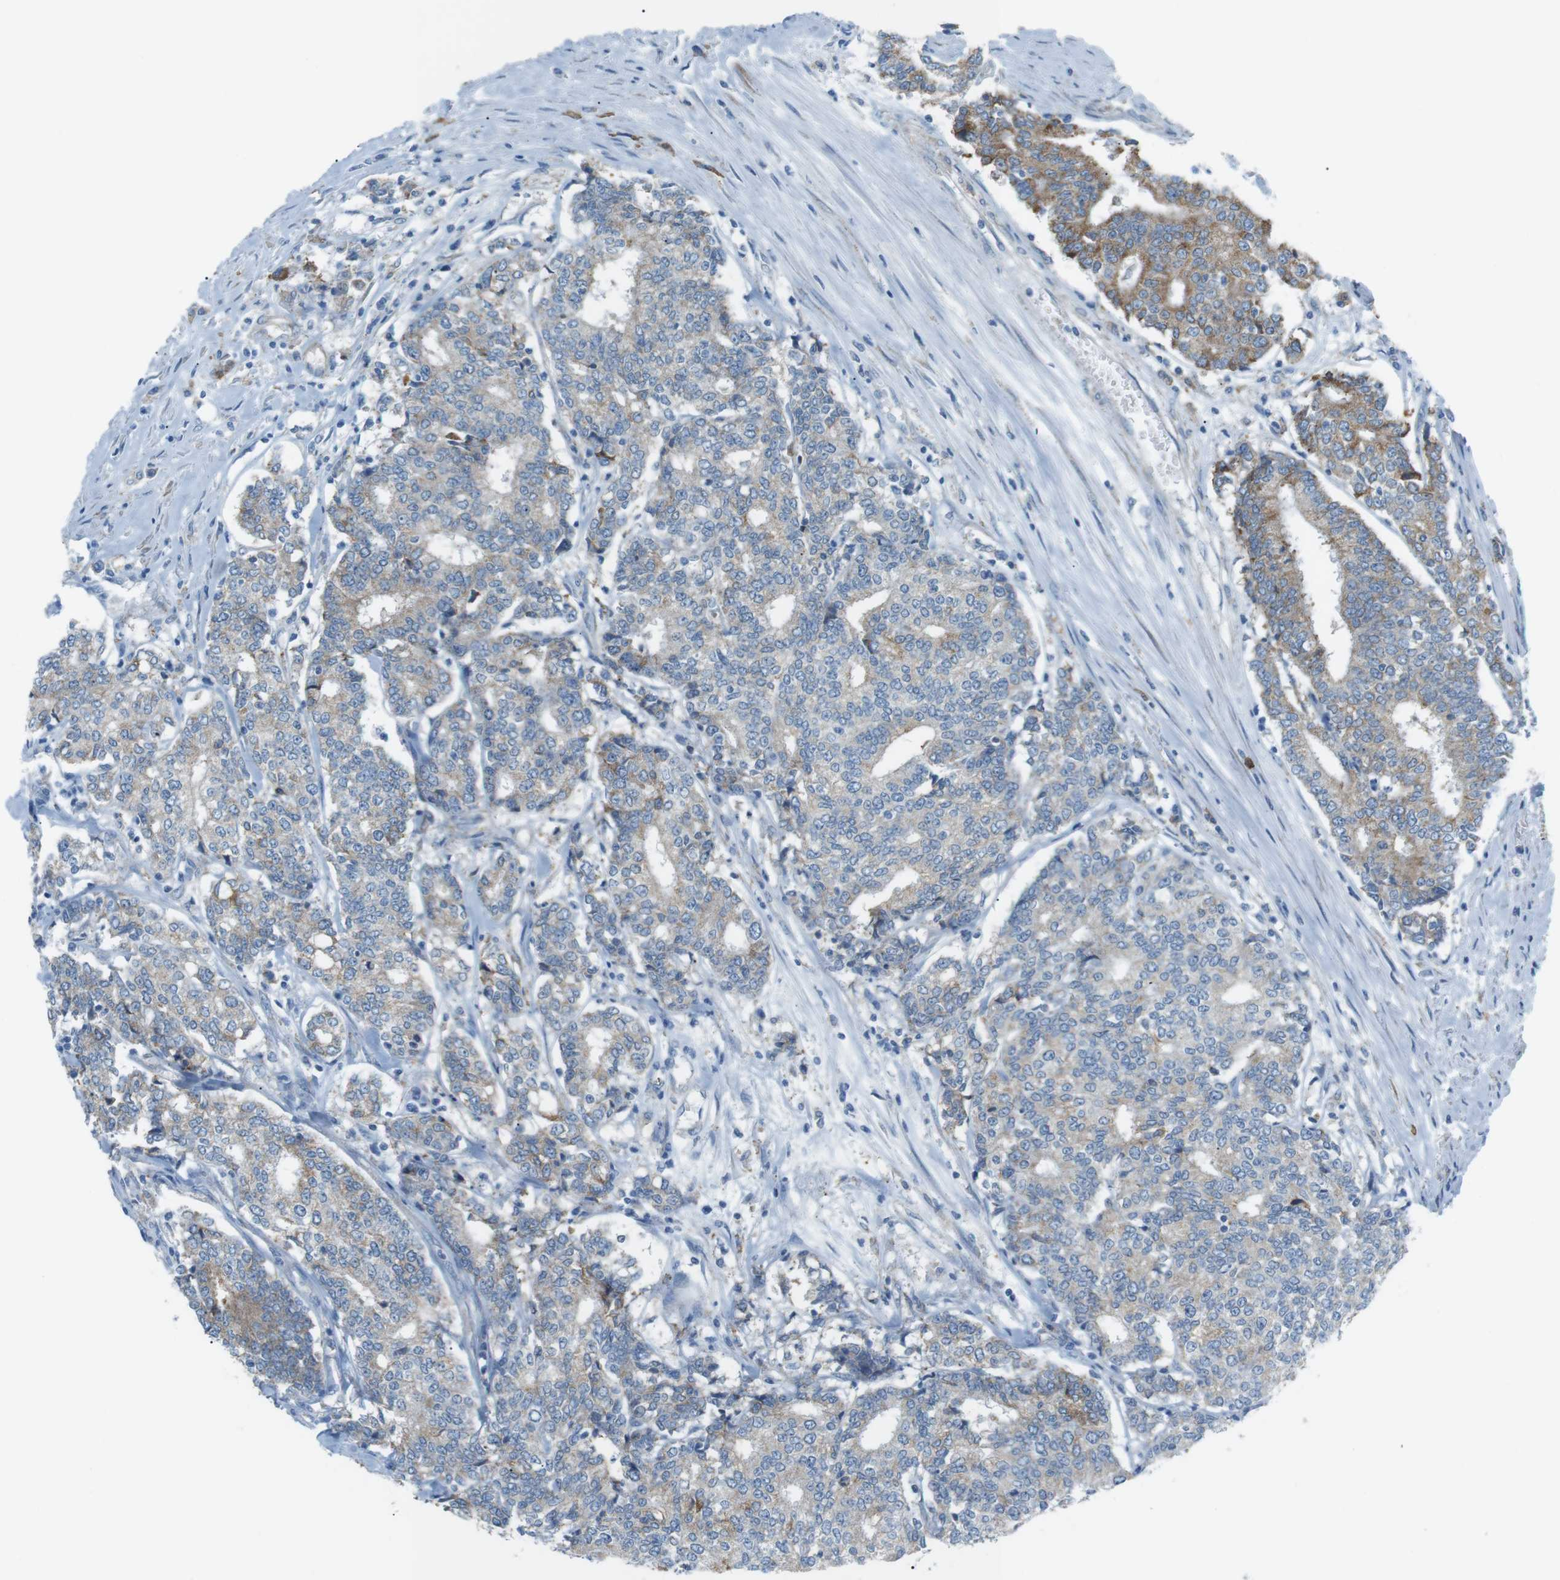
{"staining": {"intensity": "moderate", "quantity": "<25%", "location": "cytoplasmic/membranous"}, "tissue": "prostate cancer", "cell_type": "Tumor cells", "image_type": "cancer", "snomed": [{"axis": "morphology", "description": "Normal tissue, NOS"}, {"axis": "morphology", "description": "Adenocarcinoma, High grade"}, {"axis": "topography", "description": "Prostate"}, {"axis": "topography", "description": "Seminal veicle"}], "caption": "Prostate cancer tissue displays moderate cytoplasmic/membranous positivity in about <25% of tumor cells, visualized by immunohistochemistry. Using DAB (brown) and hematoxylin (blue) stains, captured at high magnification using brightfield microscopy.", "gene": "VAMP1", "patient": {"sex": "male", "age": 55}}